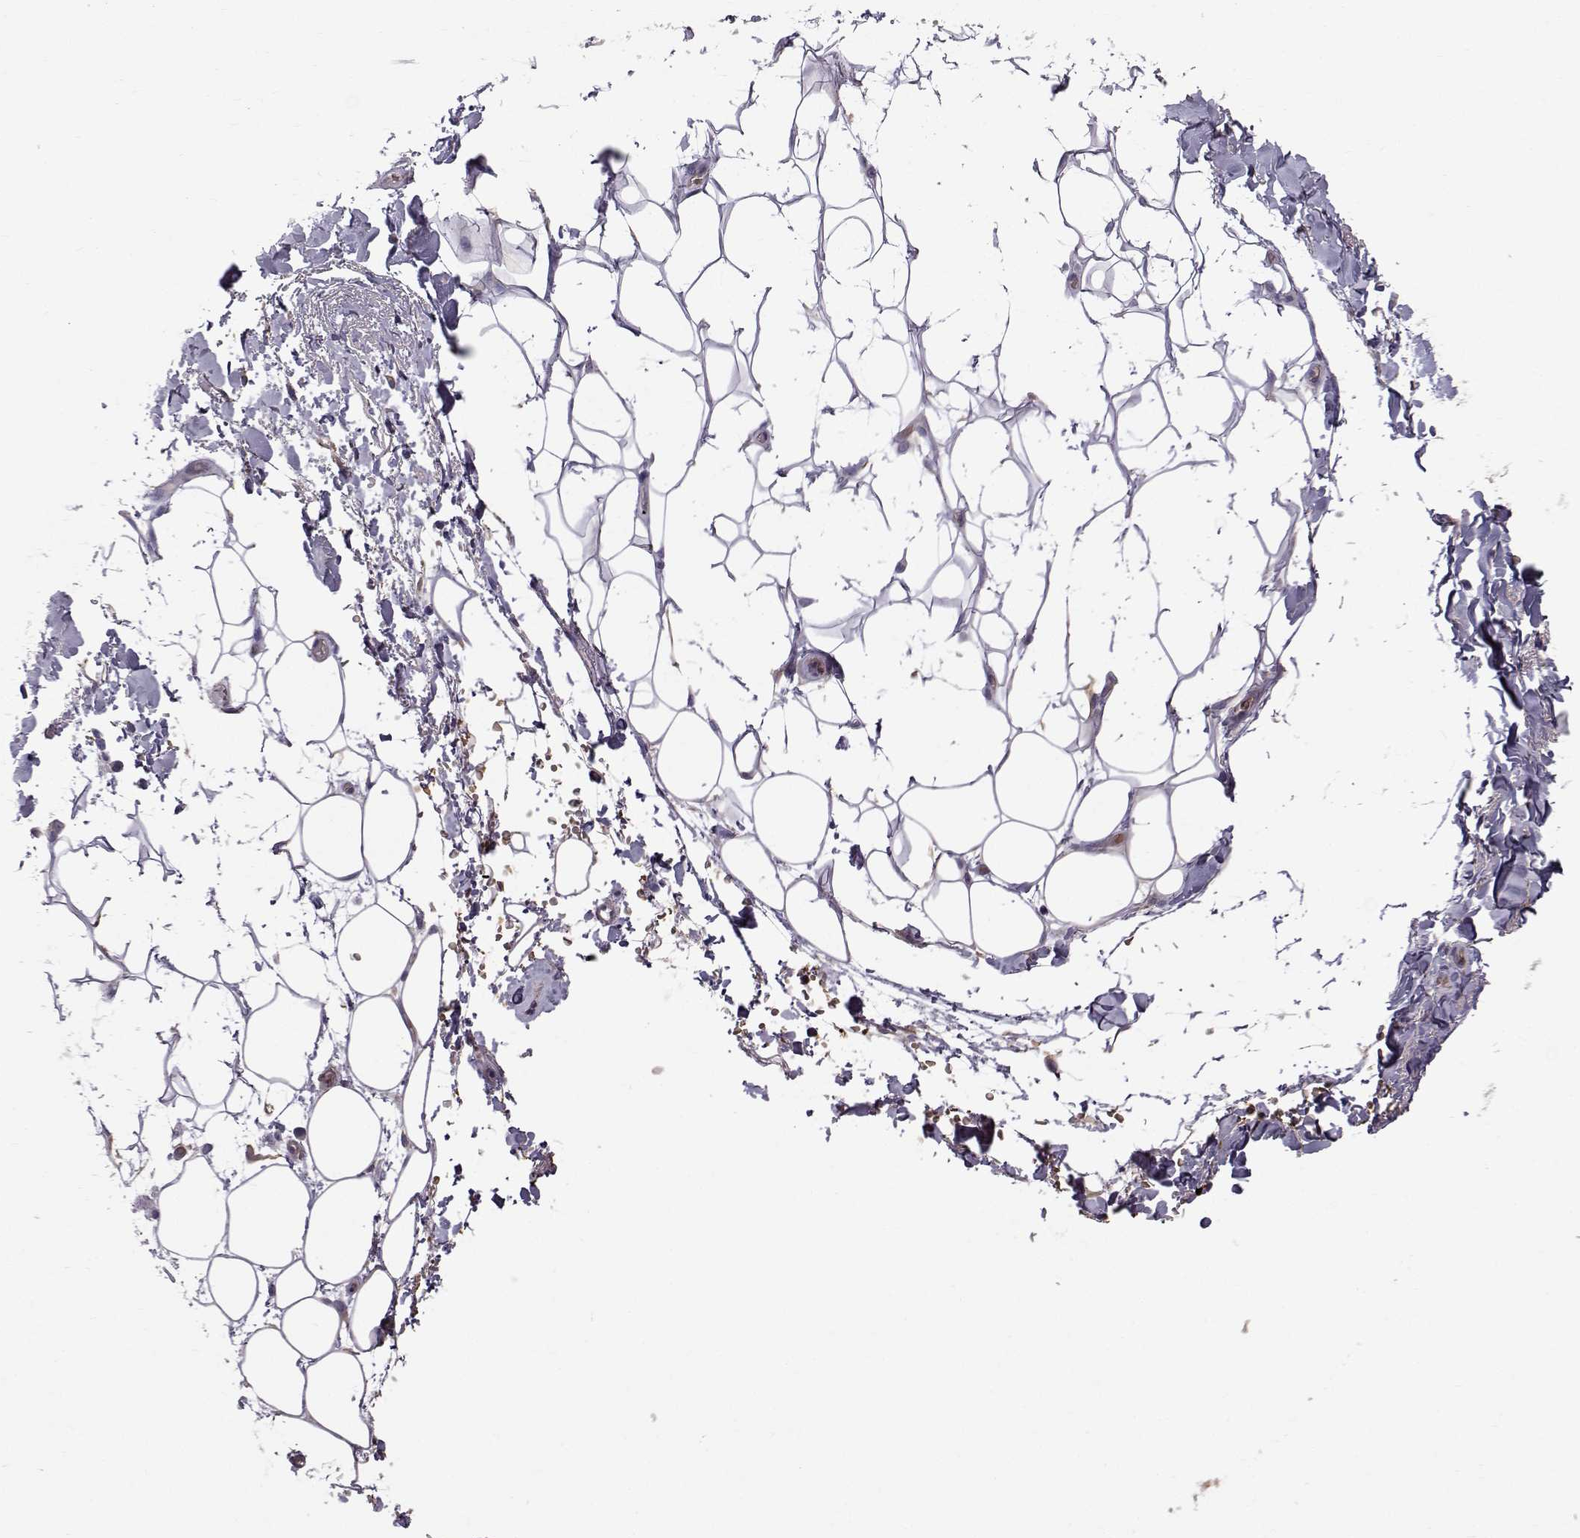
{"staining": {"intensity": "negative", "quantity": "none", "location": "none"}, "tissue": "adipose tissue", "cell_type": "Adipocytes", "image_type": "normal", "snomed": [{"axis": "morphology", "description": "Normal tissue, NOS"}, {"axis": "topography", "description": "Anal"}, {"axis": "topography", "description": "Peripheral nerve tissue"}], "caption": "DAB immunohistochemical staining of unremarkable adipose tissue reveals no significant expression in adipocytes.", "gene": "QPCT", "patient": {"sex": "male", "age": 53}}